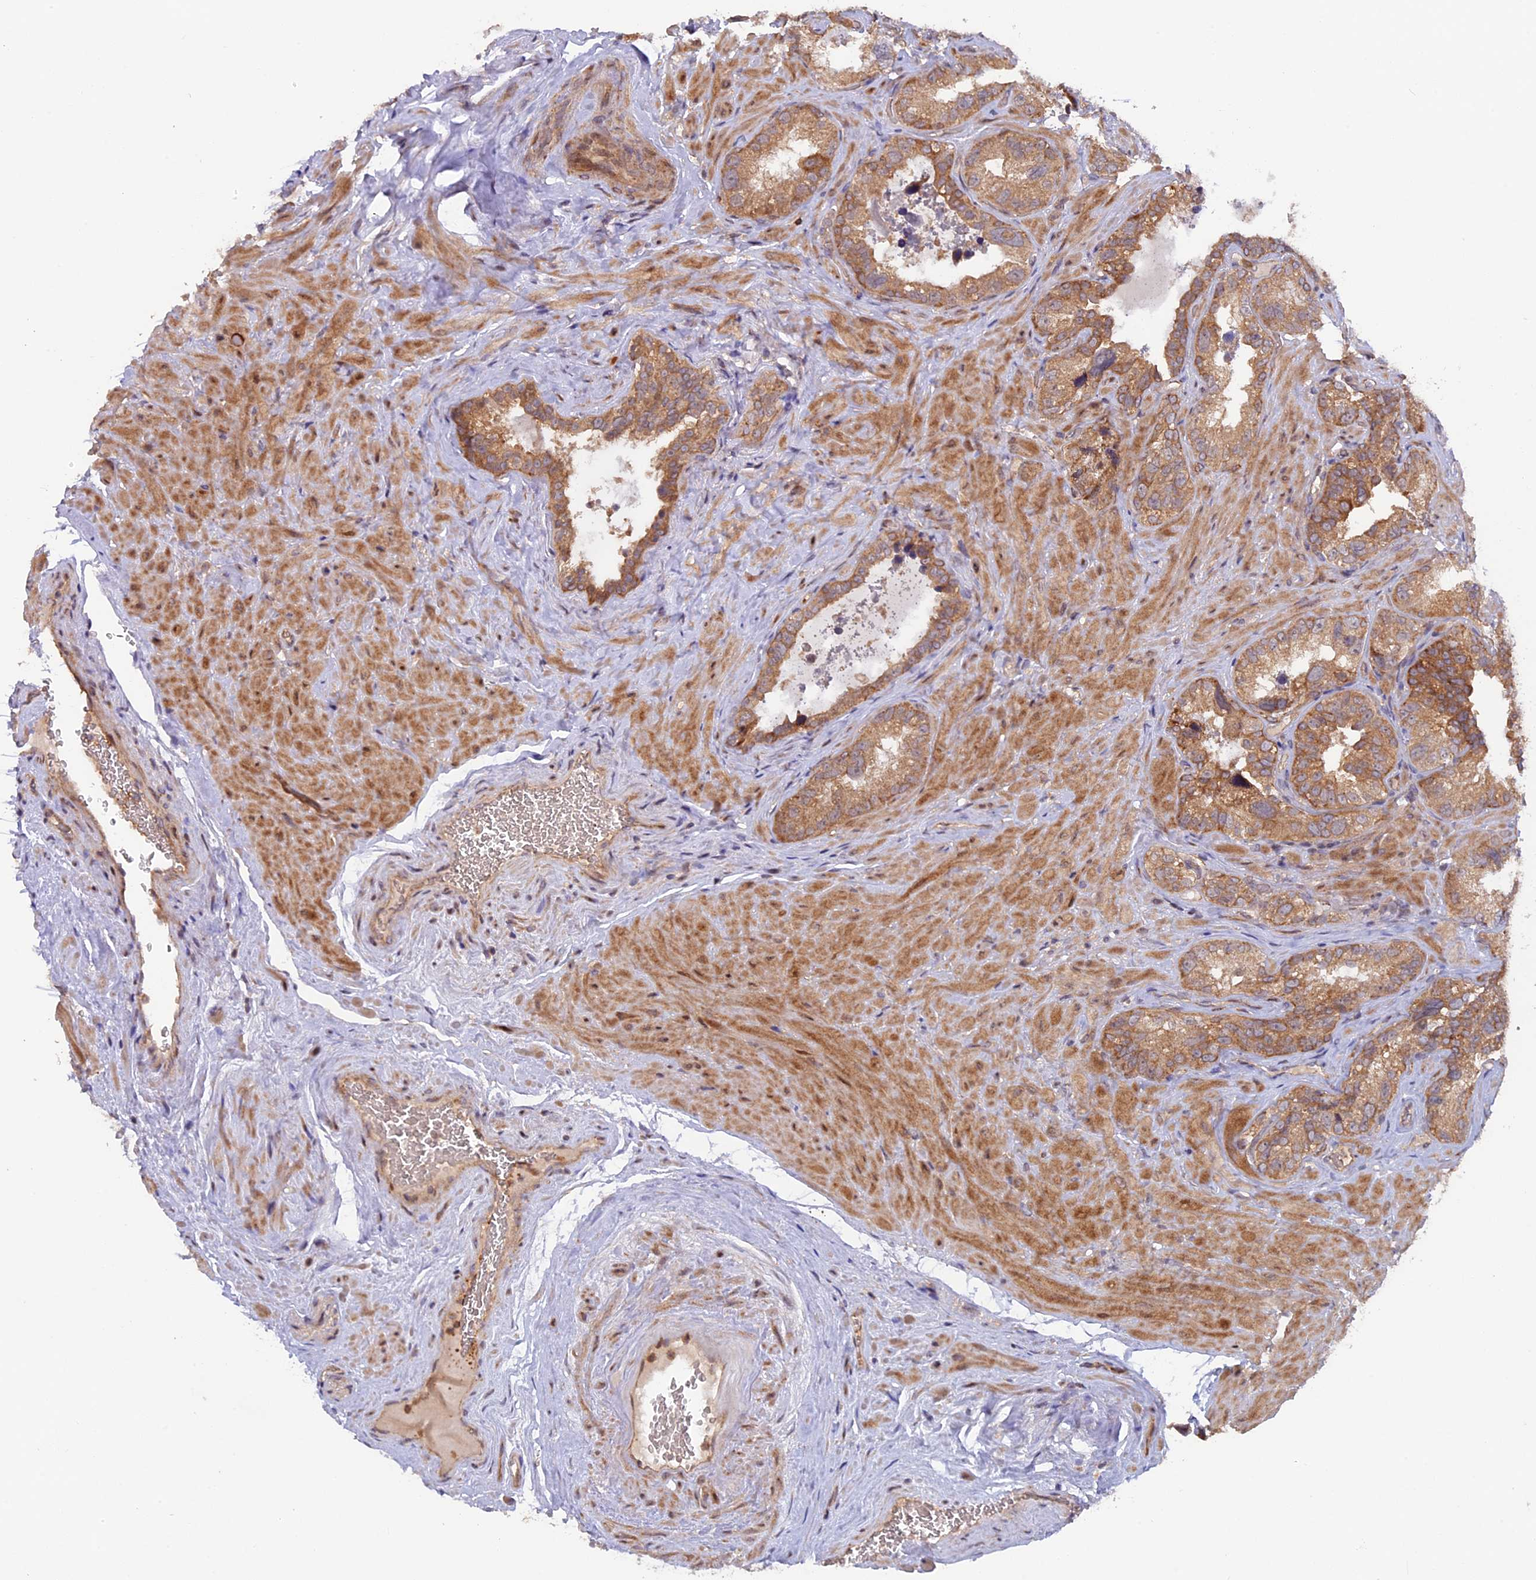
{"staining": {"intensity": "moderate", "quantity": ">75%", "location": "cytoplasmic/membranous"}, "tissue": "seminal vesicle", "cell_type": "Glandular cells", "image_type": "normal", "snomed": [{"axis": "morphology", "description": "Normal tissue, NOS"}, {"axis": "topography", "description": "Seminal veicle"}, {"axis": "topography", "description": "Peripheral nerve tissue"}], "caption": "An image of seminal vesicle stained for a protein displays moderate cytoplasmic/membranous brown staining in glandular cells.", "gene": "FERMT1", "patient": {"sex": "male", "age": 67}}